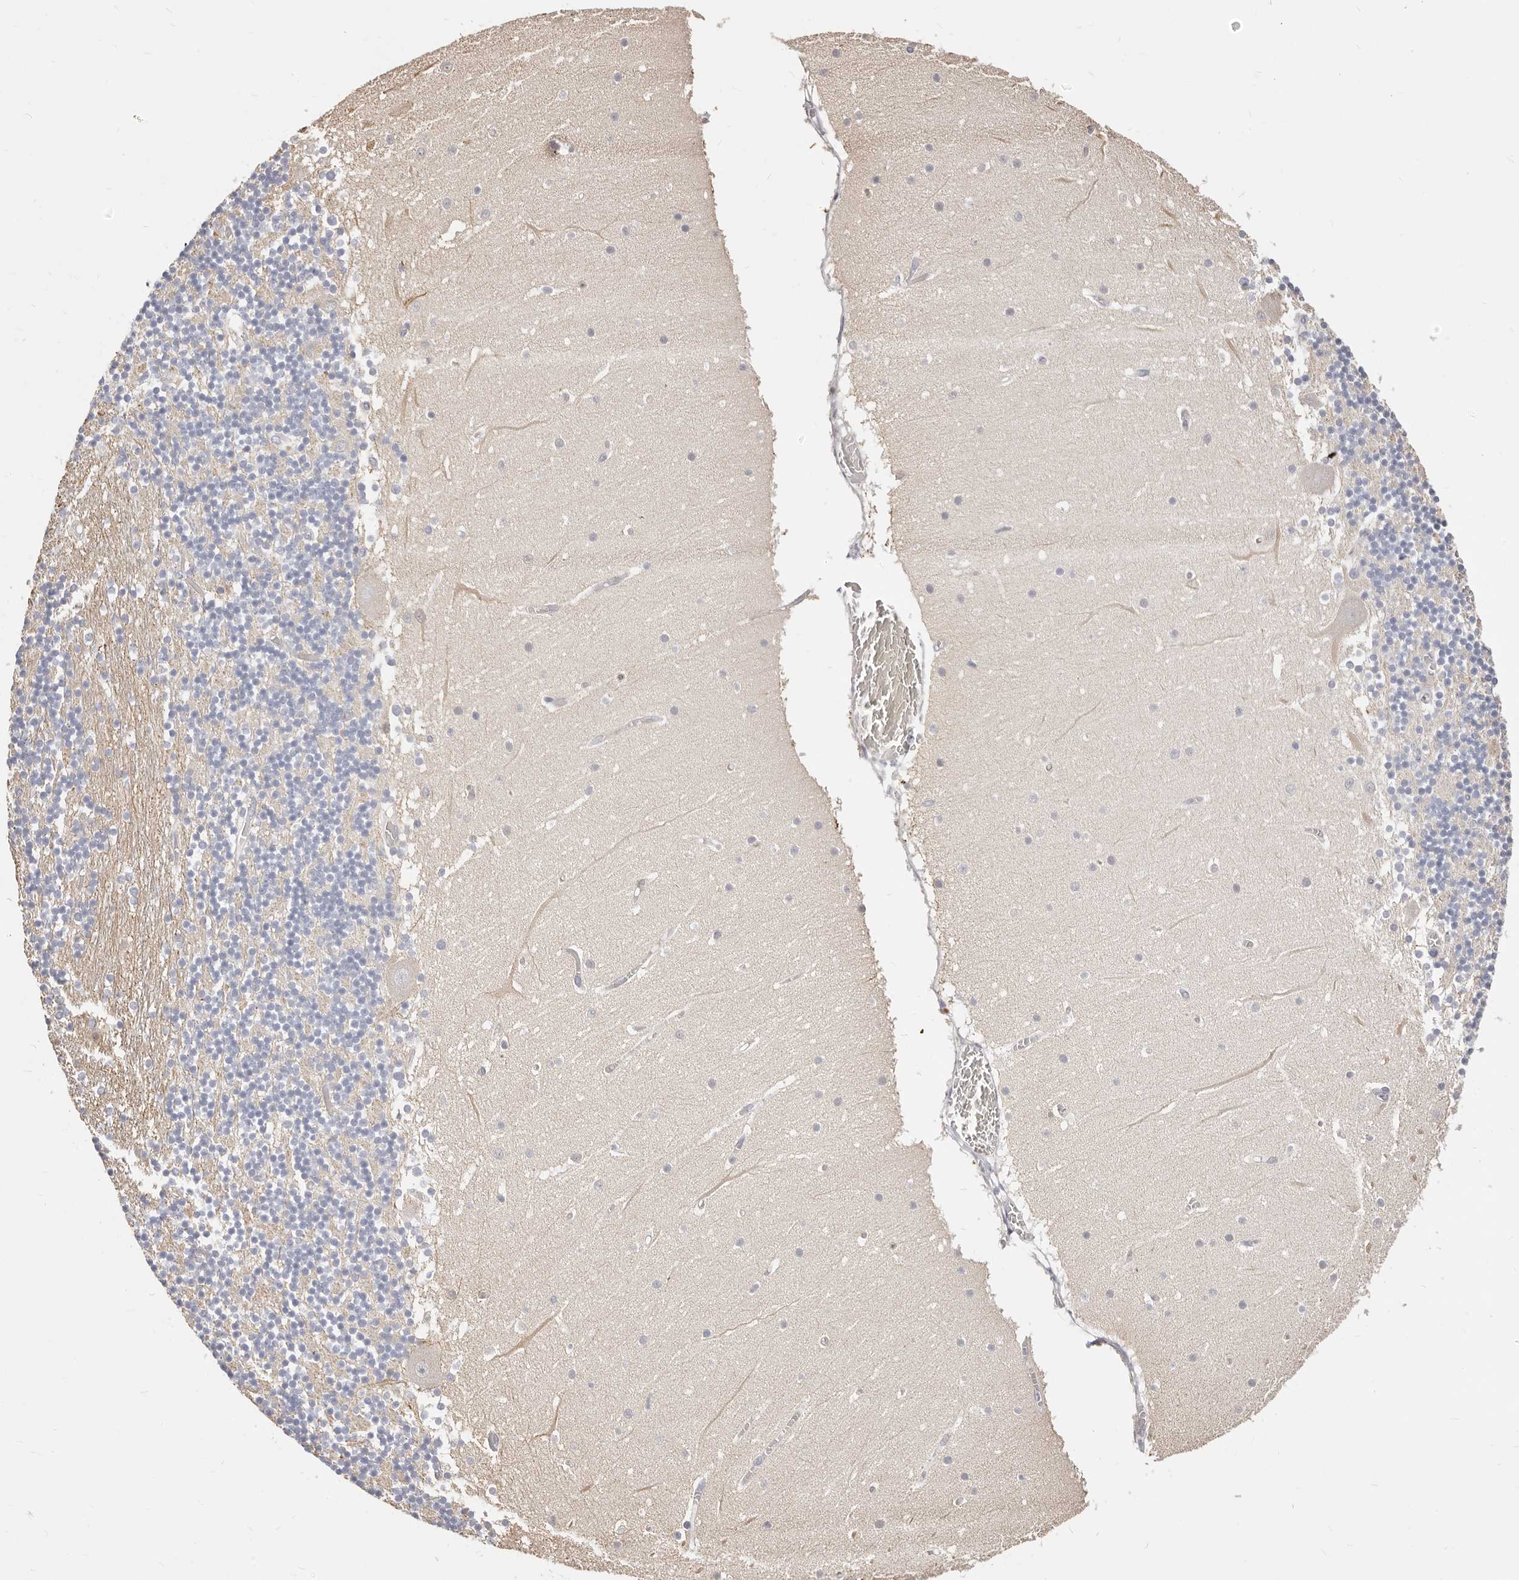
{"staining": {"intensity": "moderate", "quantity": "<25%", "location": "cytoplasmic/membranous"}, "tissue": "cerebellum", "cell_type": "Cells in granular layer", "image_type": "normal", "snomed": [{"axis": "morphology", "description": "Normal tissue, NOS"}, {"axis": "topography", "description": "Cerebellum"}], "caption": "Immunohistochemistry micrograph of unremarkable human cerebellum stained for a protein (brown), which reveals low levels of moderate cytoplasmic/membranous positivity in approximately <25% of cells in granular layer.", "gene": "DTNBP1", "patient": {"sex": "female", "age": 28}}